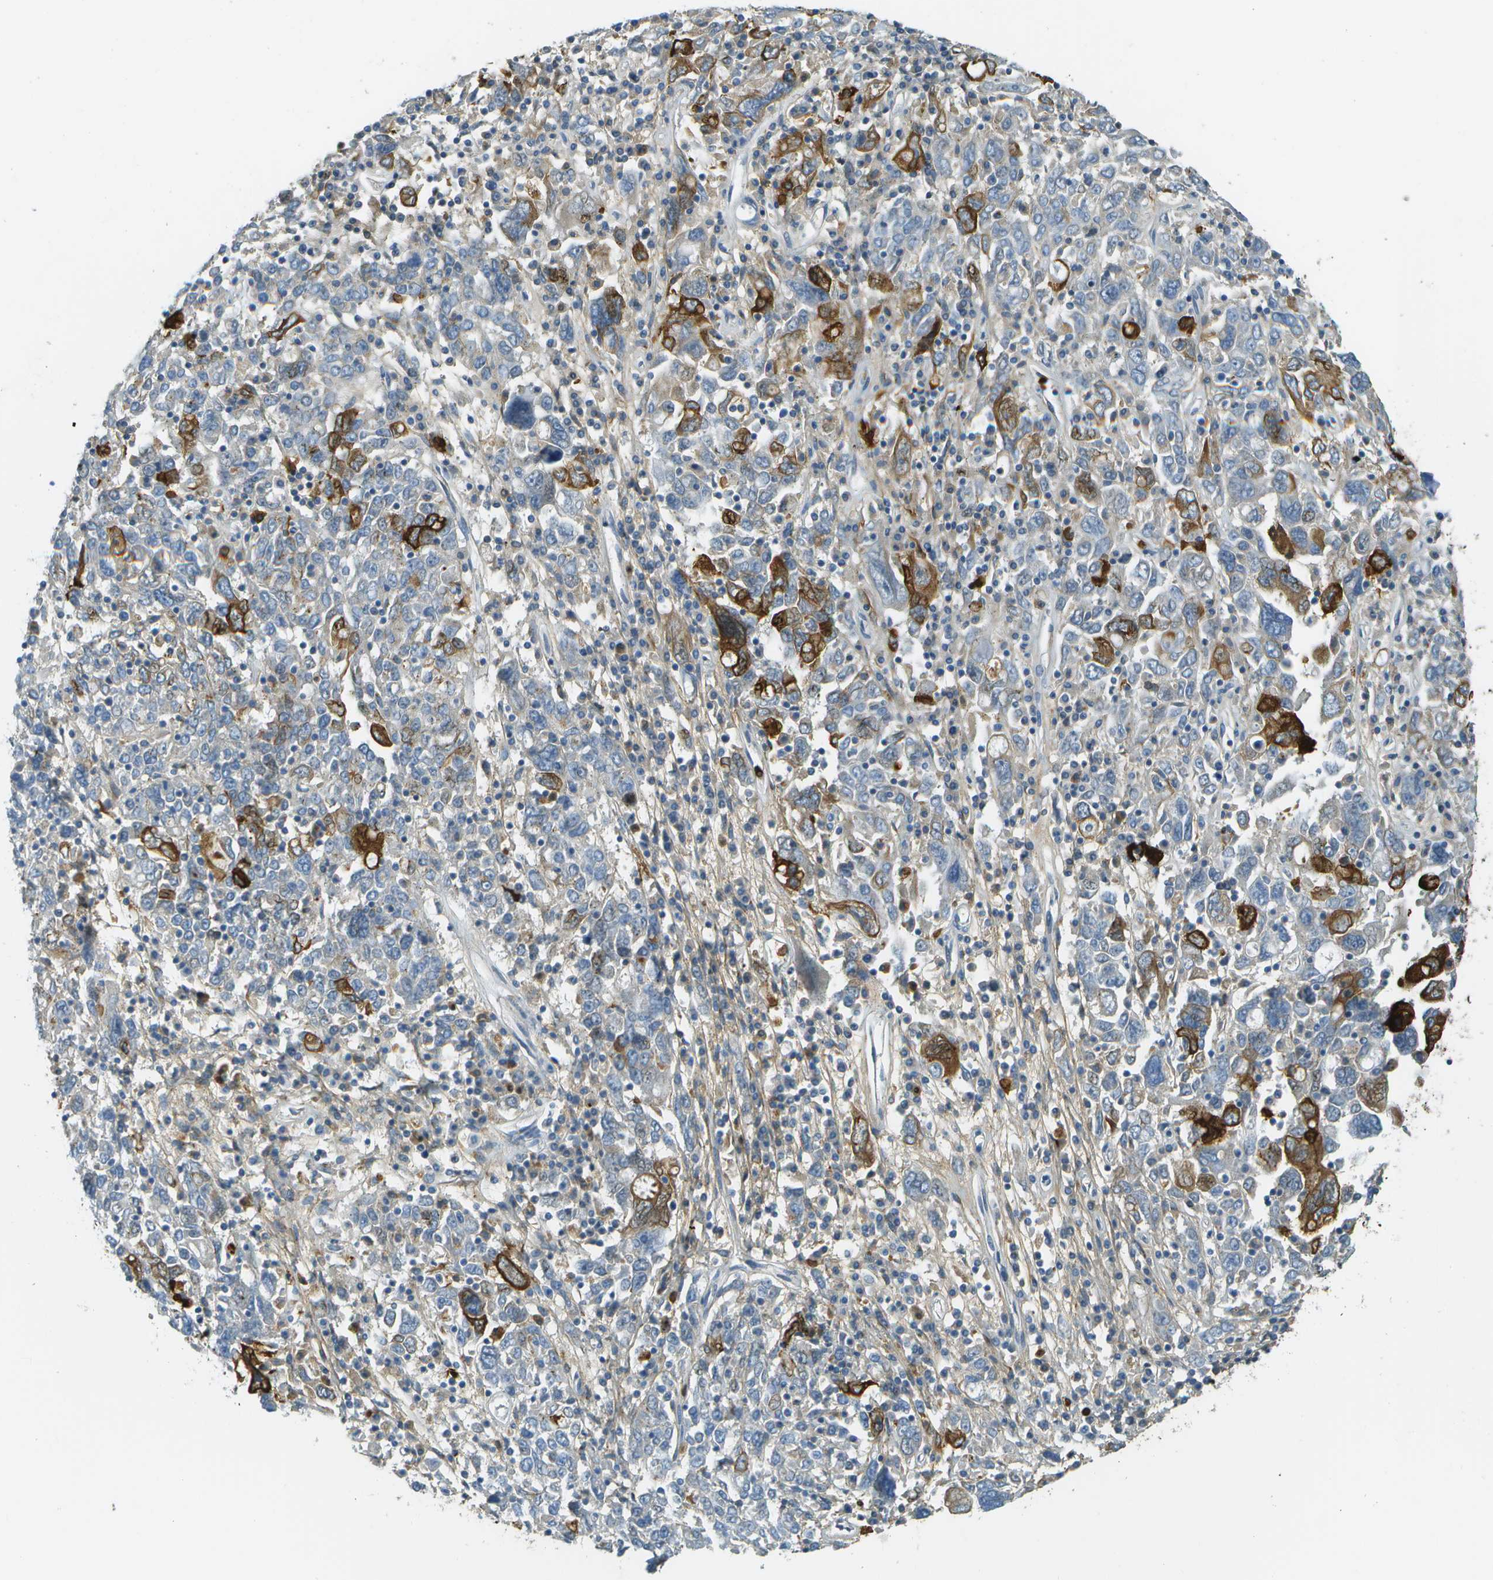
{"staining": {"intensity": "strong", "quantity": "<25%", "location": "cytoplasmic/membranous"}, "tissue": "ovarian cancer", "cell_type": "Tumor cells", "image_type": "cancer", "snomed": [{"axis": "morphology", "description": "Carcinoma, endometroid"}, {"axis": "topography", "description": "Ovary"}], "caption": "The micrograph displays immunohistochemical staining of ovarian cancer. There is strong cytoplasmic/membranous expression is present in approximately <25% of tumor cells.", "gene": "DCN", "patient": {"sex": "female", "age": 62}}